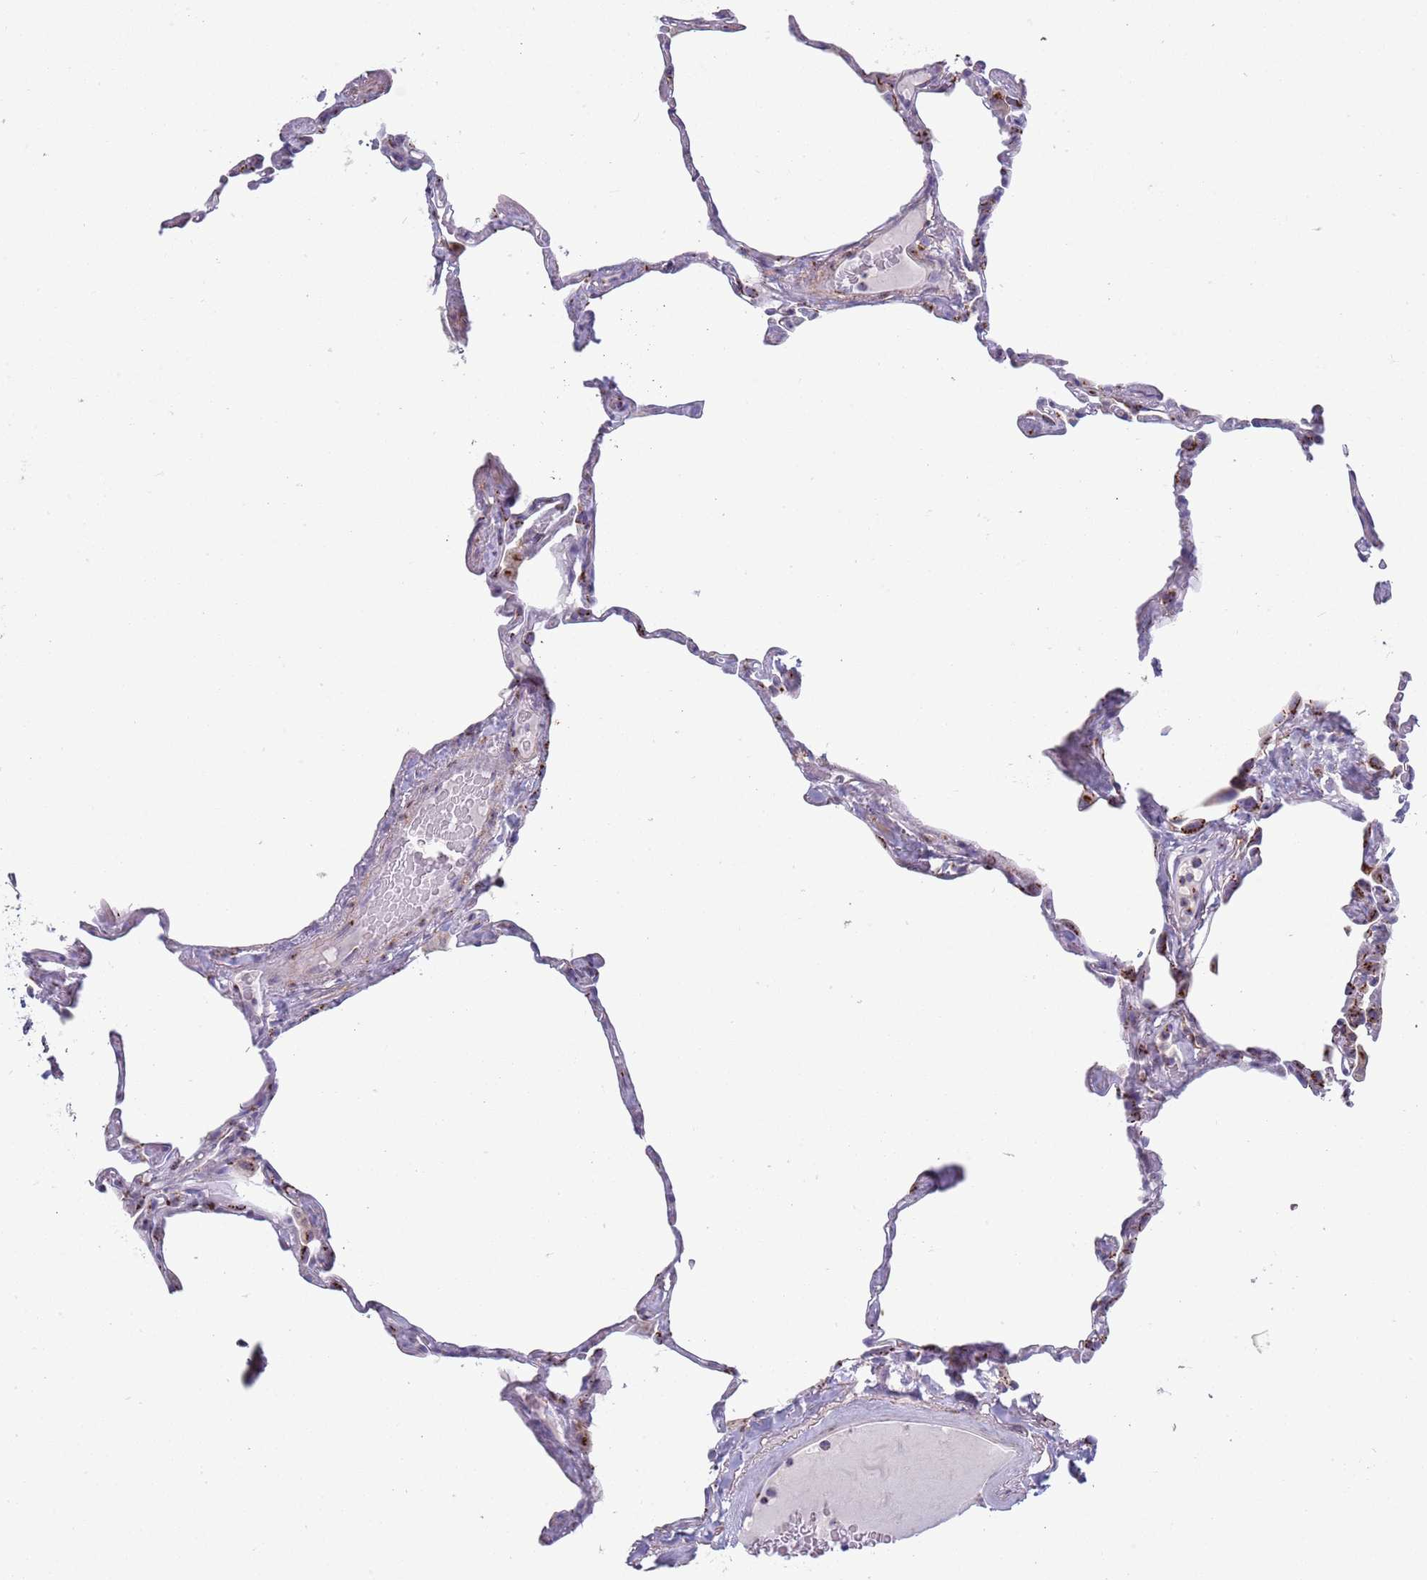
{"staining": {"intensity": "negative", "quantity": "none", "location": "none"}, "tissue": "lung", "cell_type": "Alveolar cells", "image_type": "normal", "snomed": [{"axis": "morphology", "description": "Normal tissue, NOS"}, {"axis": "topography", "description": "Lung"}], "caption": "This histopathology image is of unremarkable lung stained with immunohistochemistry to label a protein in brown with the nuclei are counter-stained blue. There is no expression in alveolar cells.", "gene": "ACSBG1", "patient": {"sex": "male", "age": 65}}